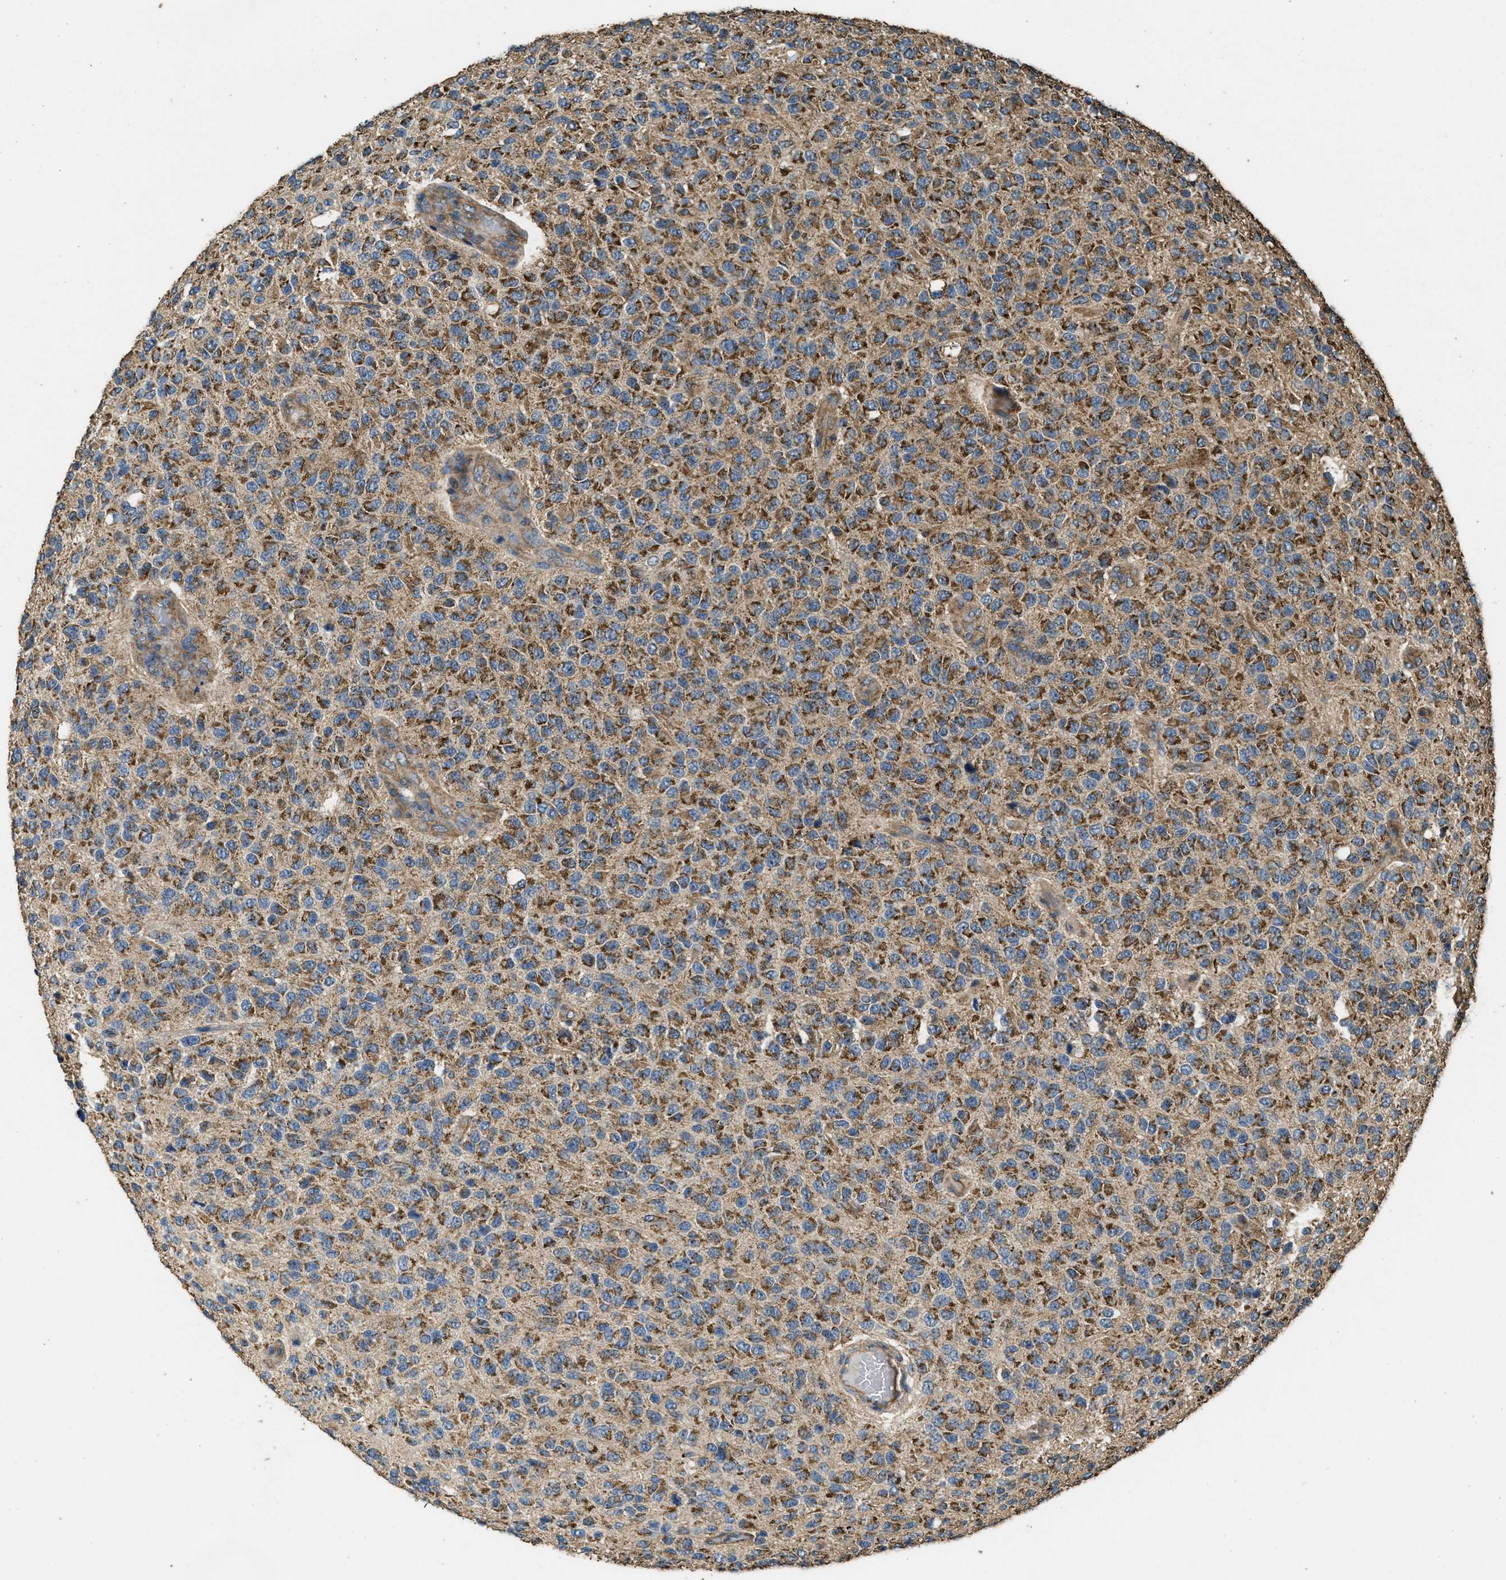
{"staining": {"intensity": "moderate", "quantity": ">75%", "location": "cytoplasmic/membranous"}, "tissue": "glioma", "cell_type": "Tumor cells", "image_type": "cancer", "snomed": [{"axis": "morphology", "description": "Glioma, malignant, High grade"}, {"axis": "topography", "description": "pancreas cauda"}], "caption": "Immunohistochemical staining of glioma demonstrates medium levels of moderate cytoplasmic/membranous staining in approximately >75% of tumor cells.", "gene": "CYRIA", "patient": {"sex": "male", "age": 60}}